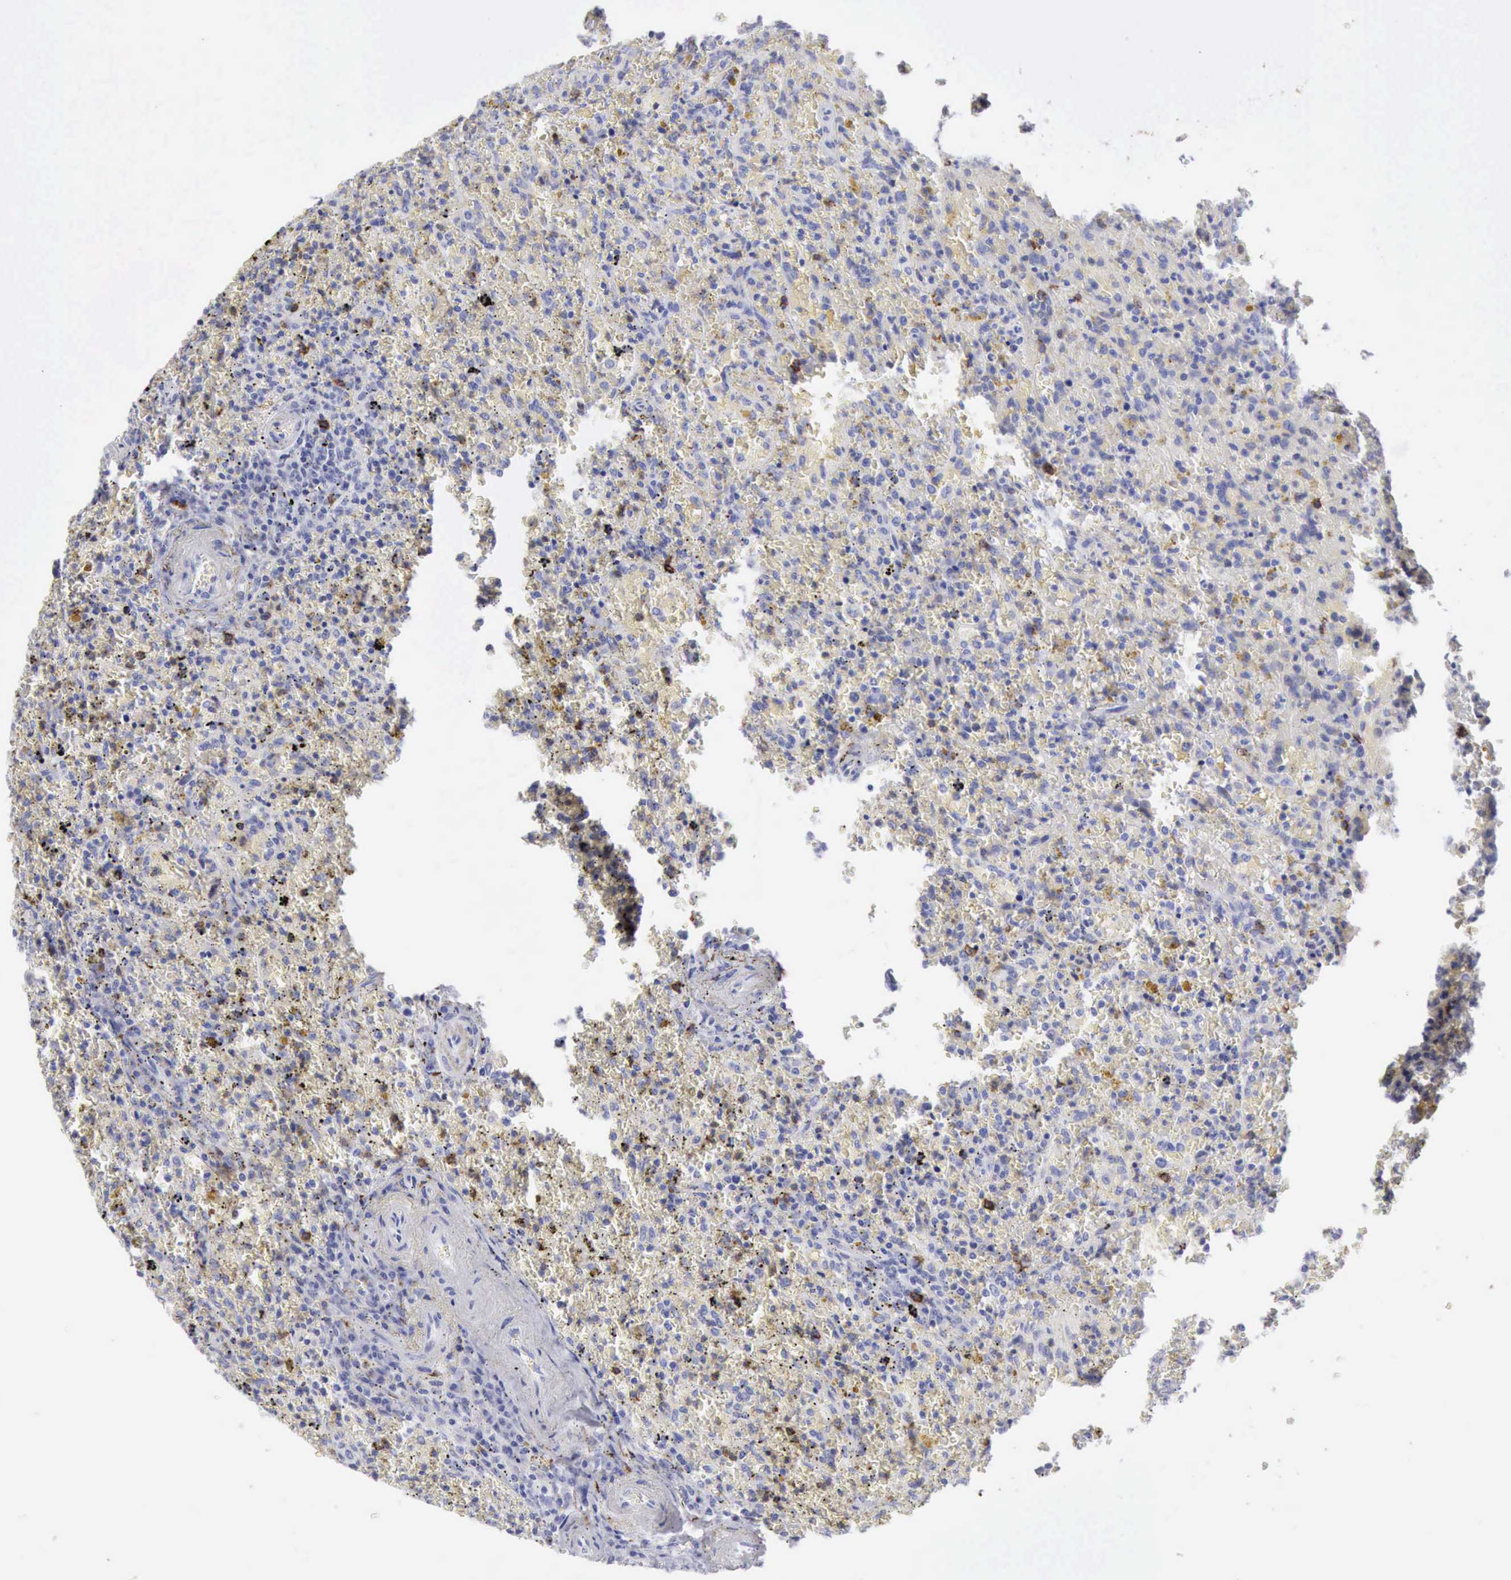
{"staining": {"intensity": "negative", "quantity": "none", "location": "none"}, "tissue": "lymphoma", "cell_type": "Tumor cells", "image_type": "cancer", "snomed": [{"axis": "morphology", "description": "Malignant lymphoma, non-Hodgkin's type, High grade"}, {"axis": "topography", "description": "Spleen"}, {"axis": "topography", "description": "Lymph node"}], "caption": "Tumor cells are negative for protein expression in human high-grade malignant lymphoma, non-Hodgkin's type.", "gene": "NCAM1", "patient": {"sex": "female", "age": 70}}